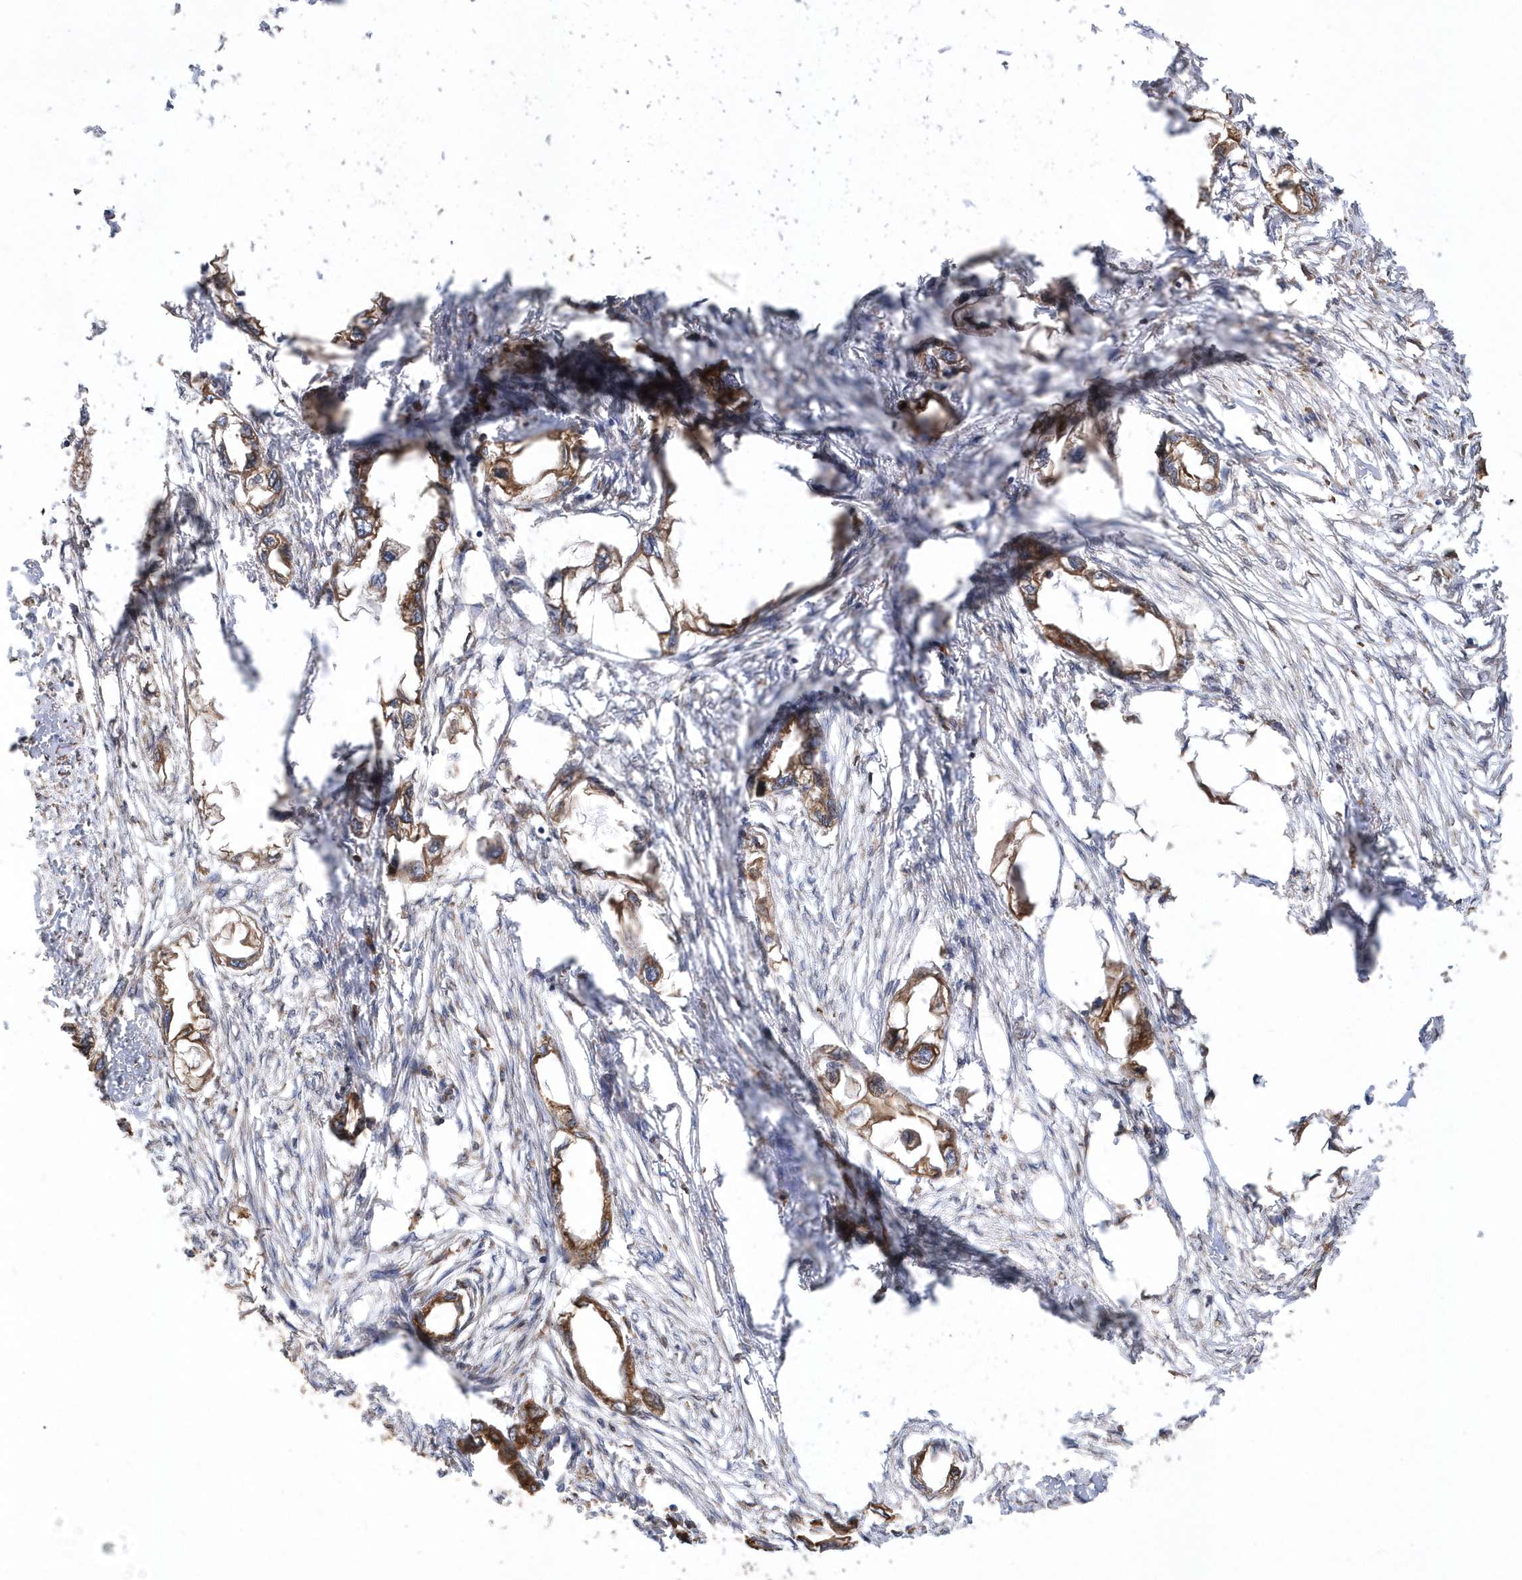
{"staining": {"intensity": "moderate", "quantity": ">75%", "location": "cytoplasmic/membranous"}, "tissue": "endometrial cancer", "cell_type": "Tumor cells", "image_type": "cancer", "snomed": [{"axis": "morphology", "description": "Adenocarcinoma, NOS"}, {"axis": "morphology", "description": "Adenocarcinoma, metastatic, NOS"}, {"axis": "topography", "description": "Adipose tissue"}, {"axis": "topography", "description": "Endometrium"}], "caption": "A brown stain shows moderate cytoplasmic/membranous expression of a protein in endometrial cancer (adenocarcinoma) tumor cells. Using DAB (brown) and hematoxylin (blue) stains, captured at high magnification using brightfield microscopy.", "gene": "VAMP7", "patient": {"sex": "female", "age": 67}}